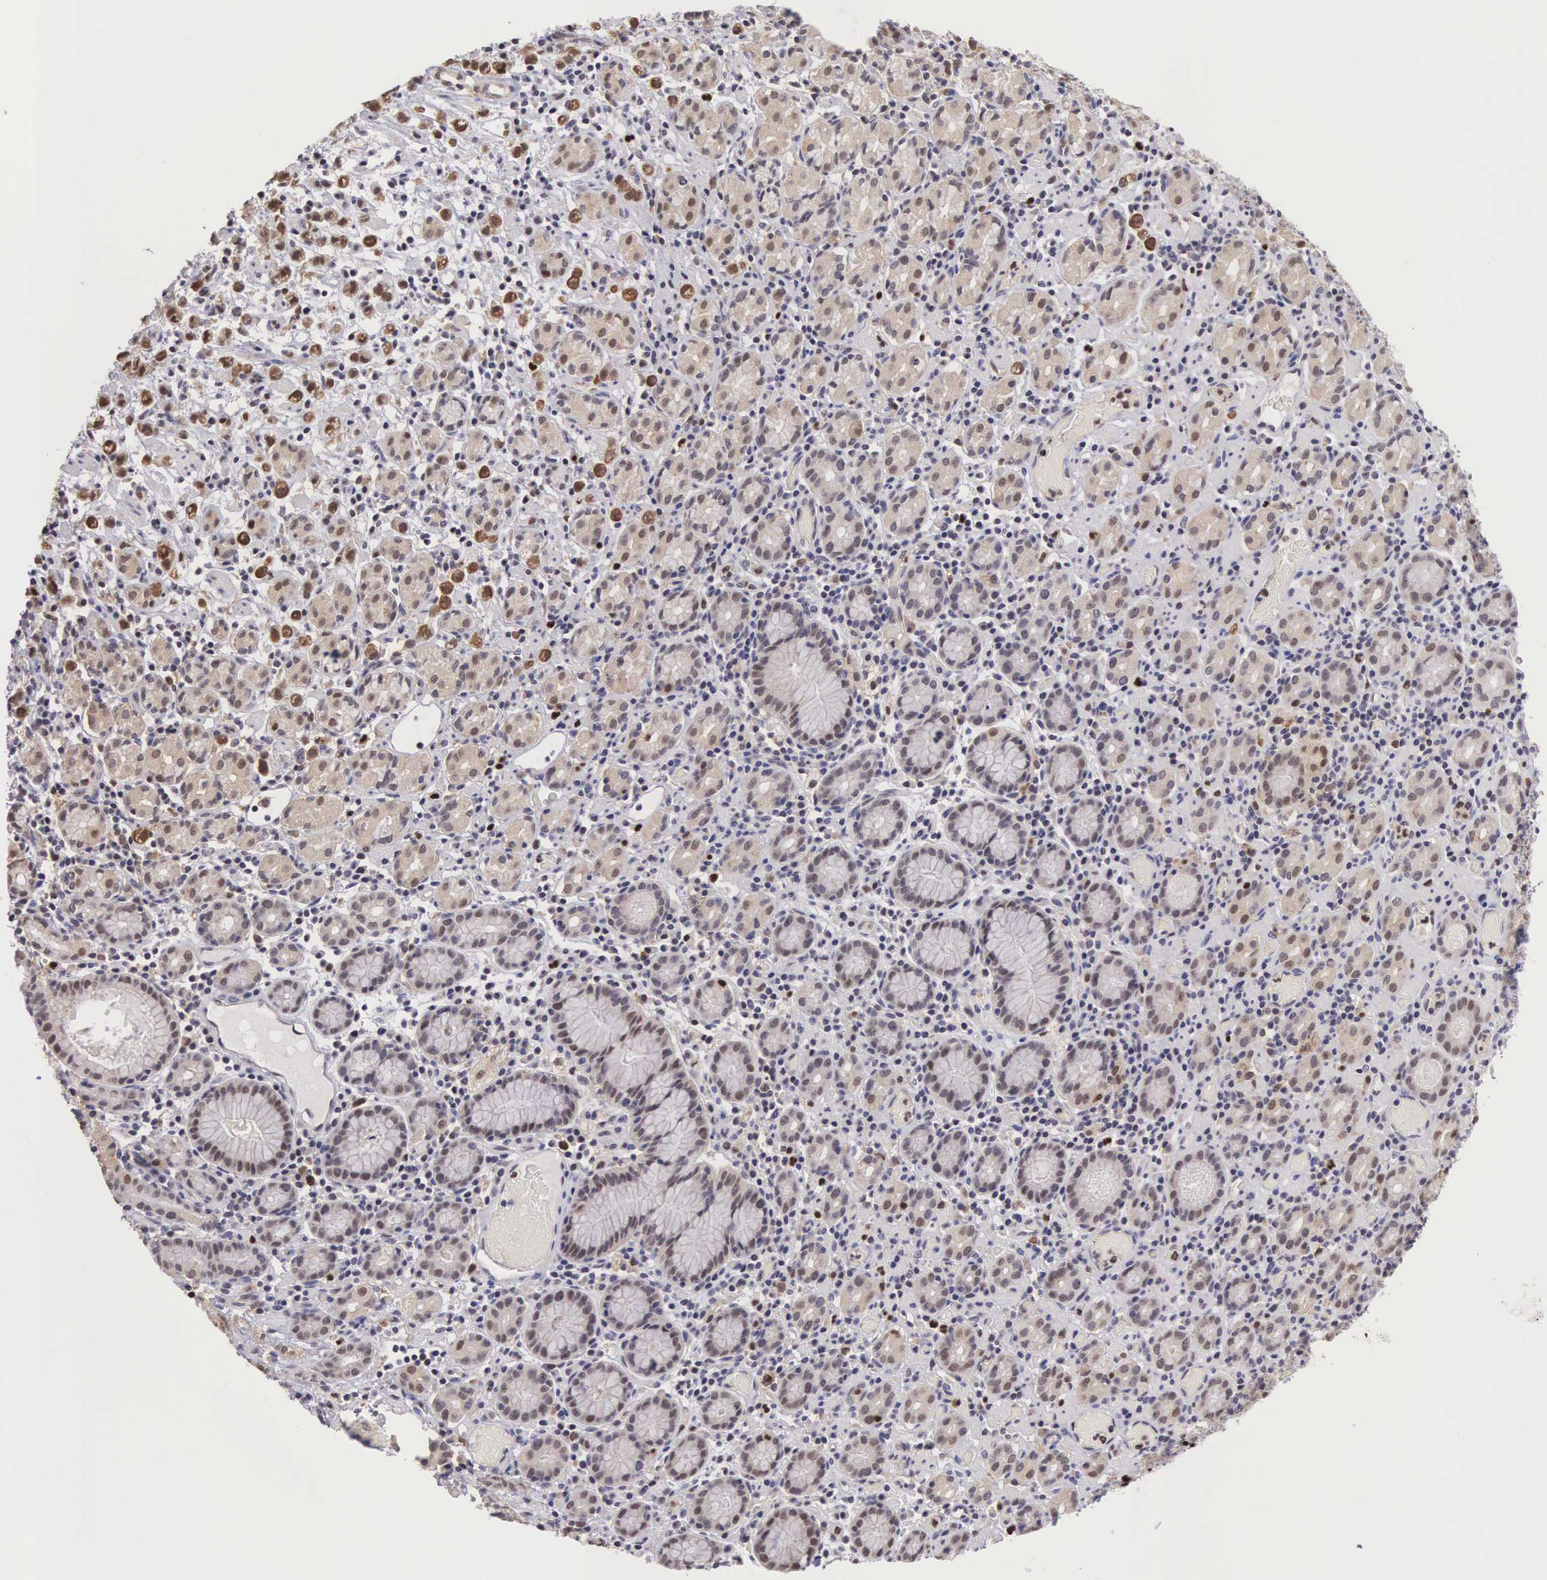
{"staining": {"intensity": "moderate", "quantity": "25%-75%", "location": "nuclear"}, "tissue": "stomach cancer", "cell_type": "Tumor cells", "image_type": "cancer", "snomed": [{"axis": "morphology", "description": "Adenocarcinoma, NOS"}, {"axis": "topography", "description": "Stomach, lower"}], "caption": "A brown stain shows moderate nuclear staining of a protein in adenocarcinoma (stomach) tumor cells.", "gene": "GRK3", "patient": {"sex": "male", "age": 88}}